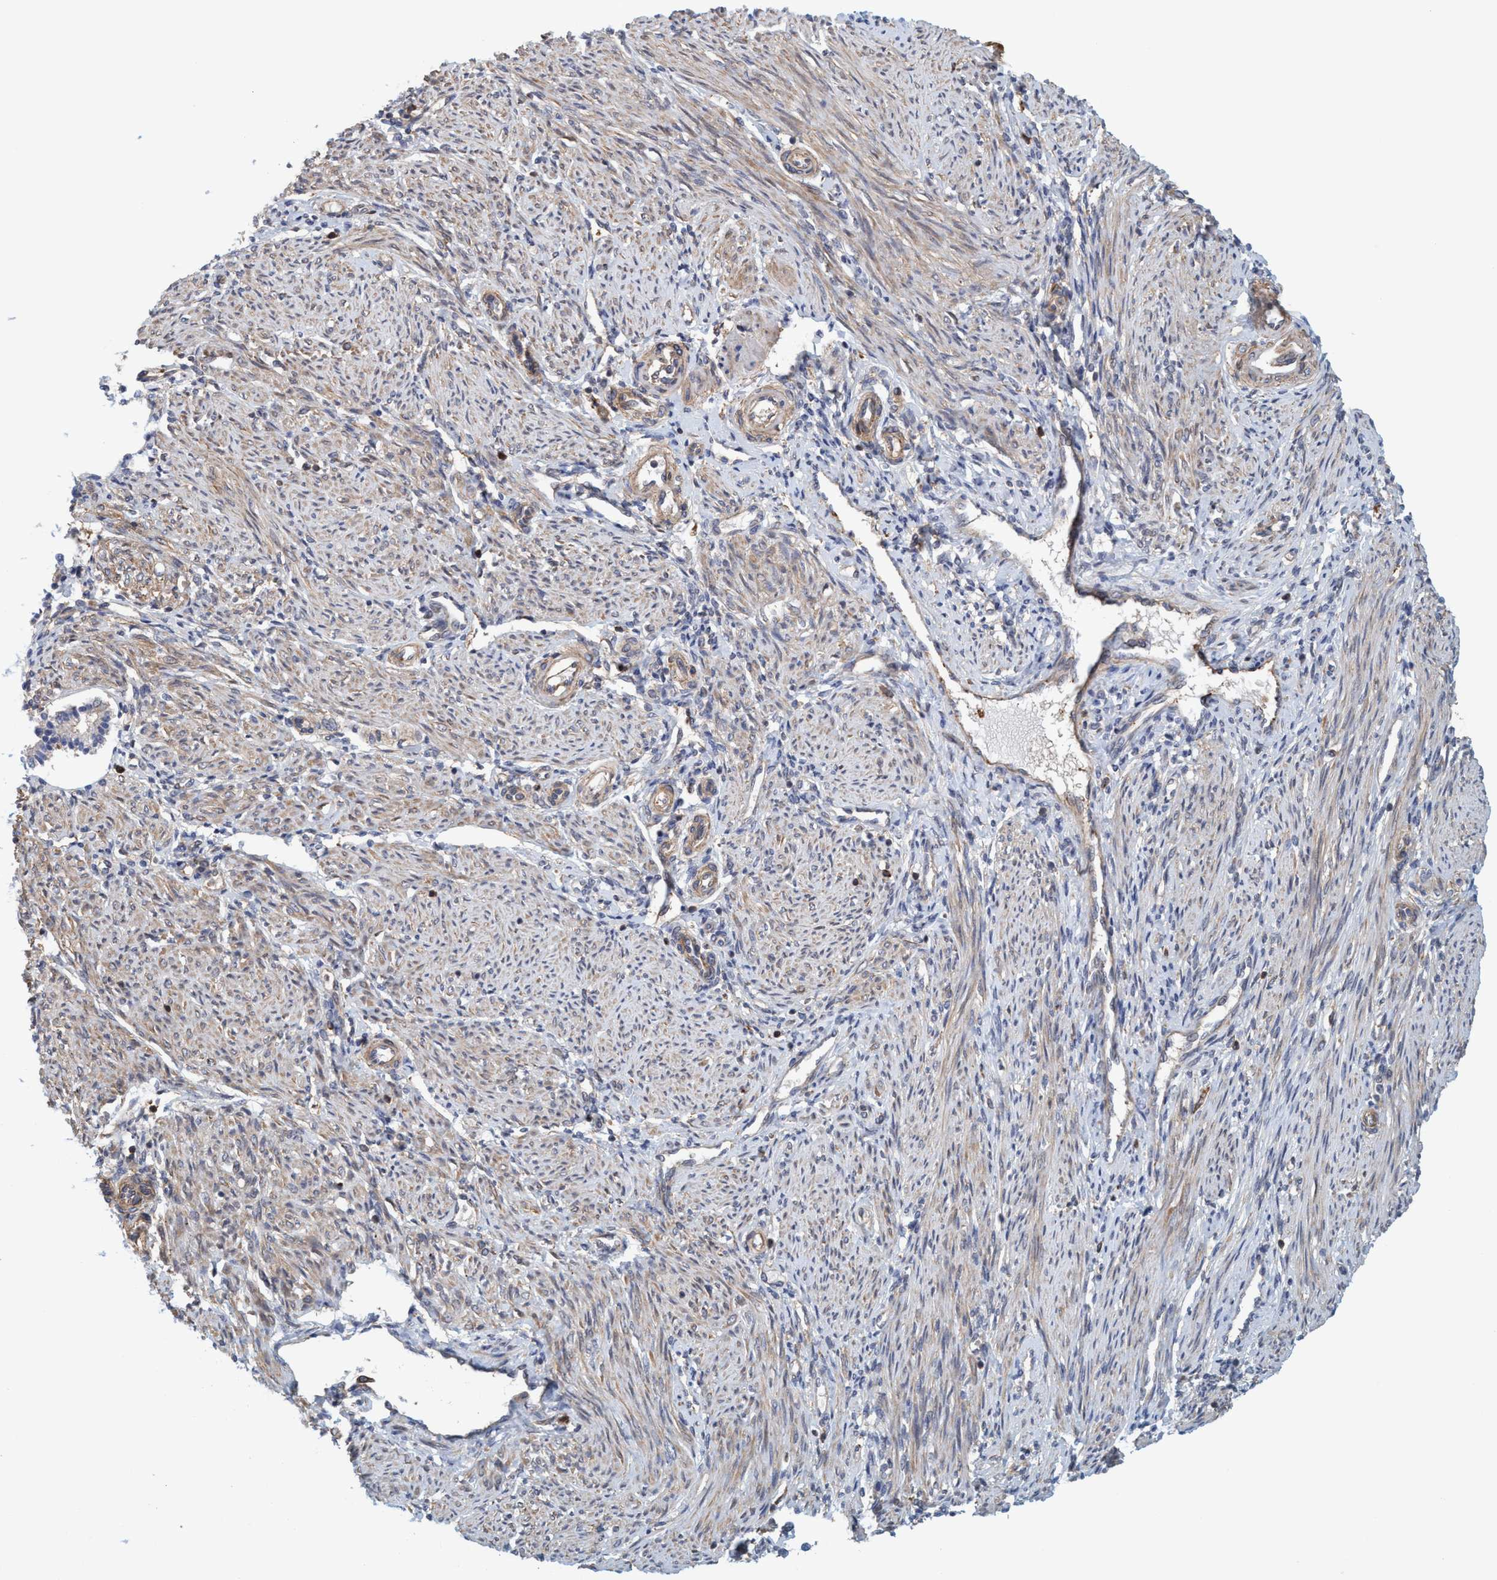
{"staining": {"intensity": "strong", "quantity": "<25%", "location": "cytoplasmic/membranous"}, "tissue": "endometrium", "cell_type": "Cells in endometrial stroma", "image_type": "normal", "snomed": [{"axis": "morphology", "description": "Normal tissue, NOS"}, {"axis": "topography", "description": "Endometrium"}], "caption": "DAB (3,3'-diaminobenzidine) immunohistochemical staining of normal human endometrium demonstrates strong cytoplasmic/membranous protein positivity in approximately <25% of cells in endometrial stroma. Using DAB (3,3'-diaminobenzidine) (brown) and hematoxylin (blue) stains, captured at high magnification using brightfield microscopy.", "gene": "SPECC1", "patient": {"sex": "female", "age": 42}}